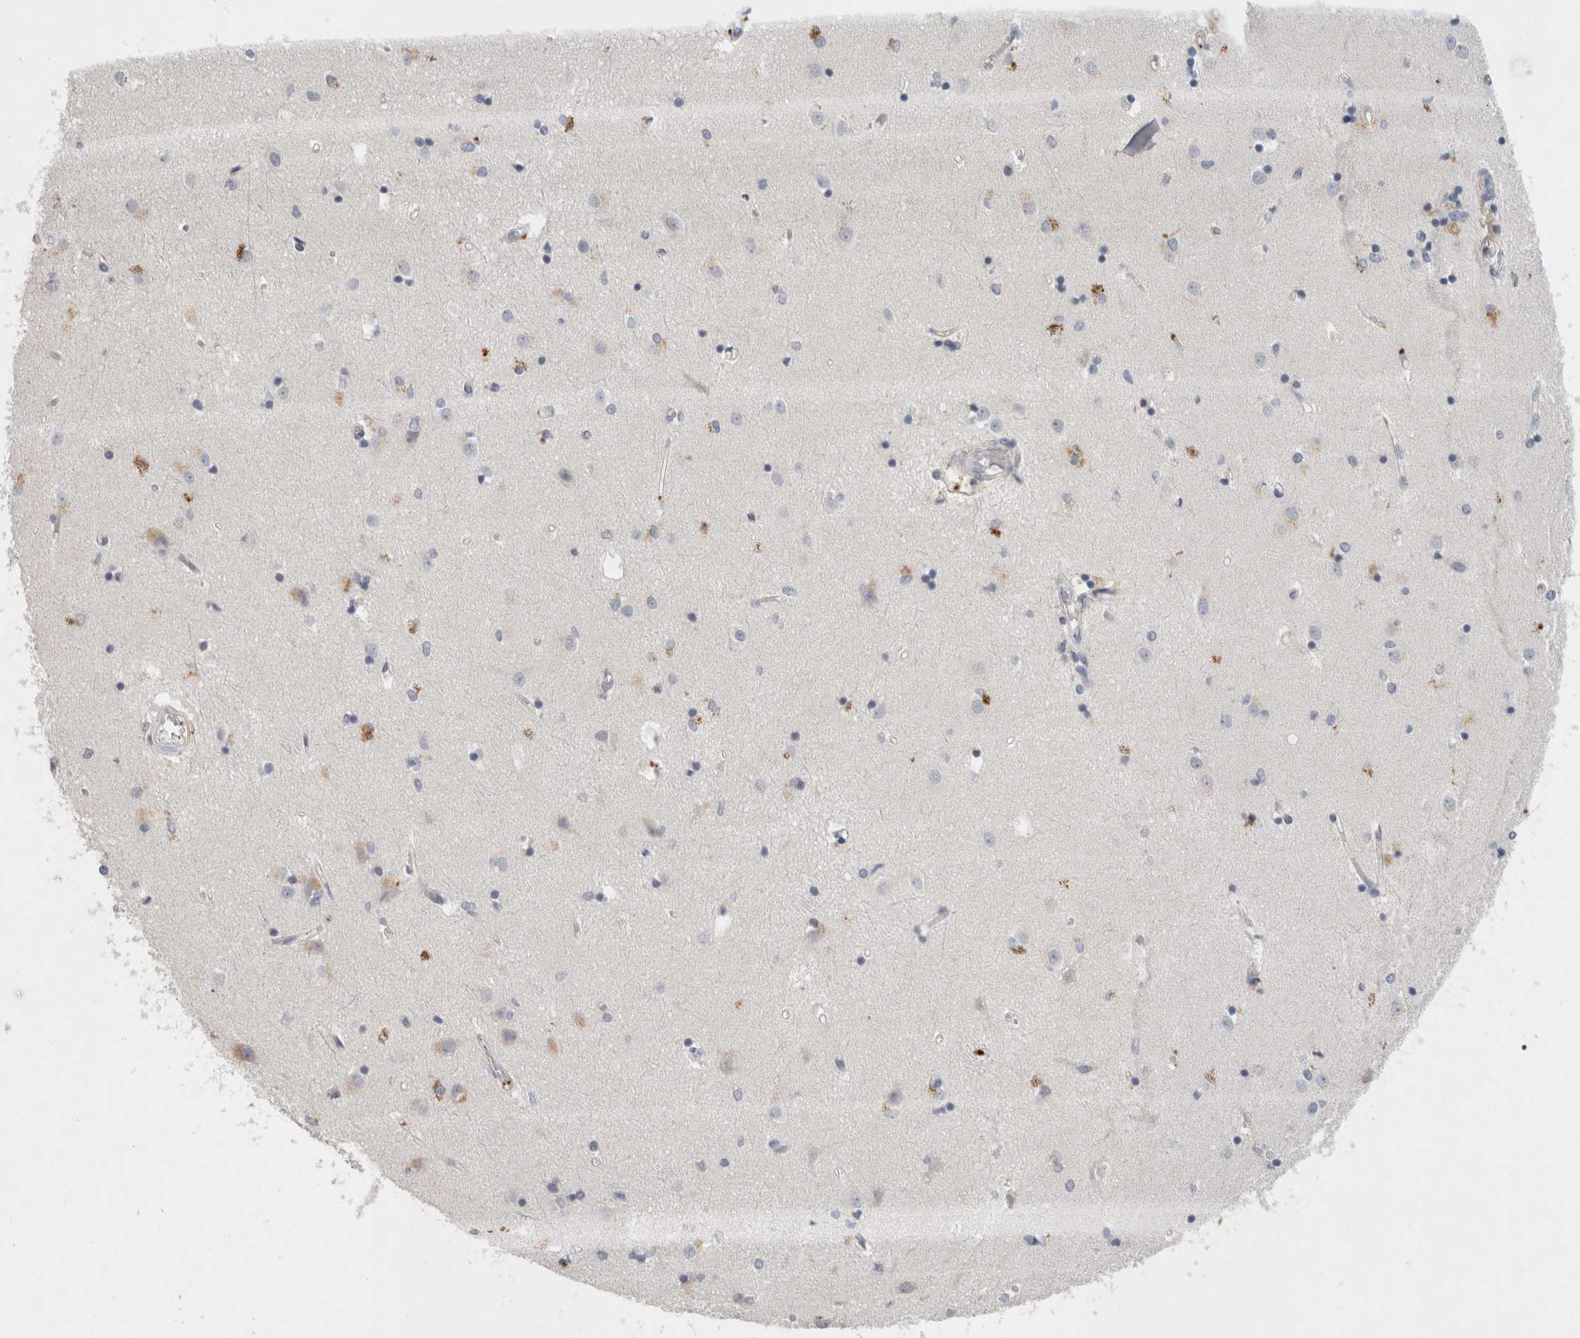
{"staining": {"intensity": "moderate", "quantity": "<25%", "location": "cytoplasmic/membranous"}, "tissue": "caudate", "cell_type": "Glial cells", "image_type": "normal", "snomed": [{"axis": "morphology", "description": "Normal tissue, NOS"}, {"axis": "topography", "description": "Lateral ventricle wall"}], "caption": "Brown immunohistochemical staining in normal caudate demonstrates moderate cytoplasmic/membranous positivity in about <25% of glial cells.", "gene": "CD36", "patient": {"sex": "male", "age": 45}}